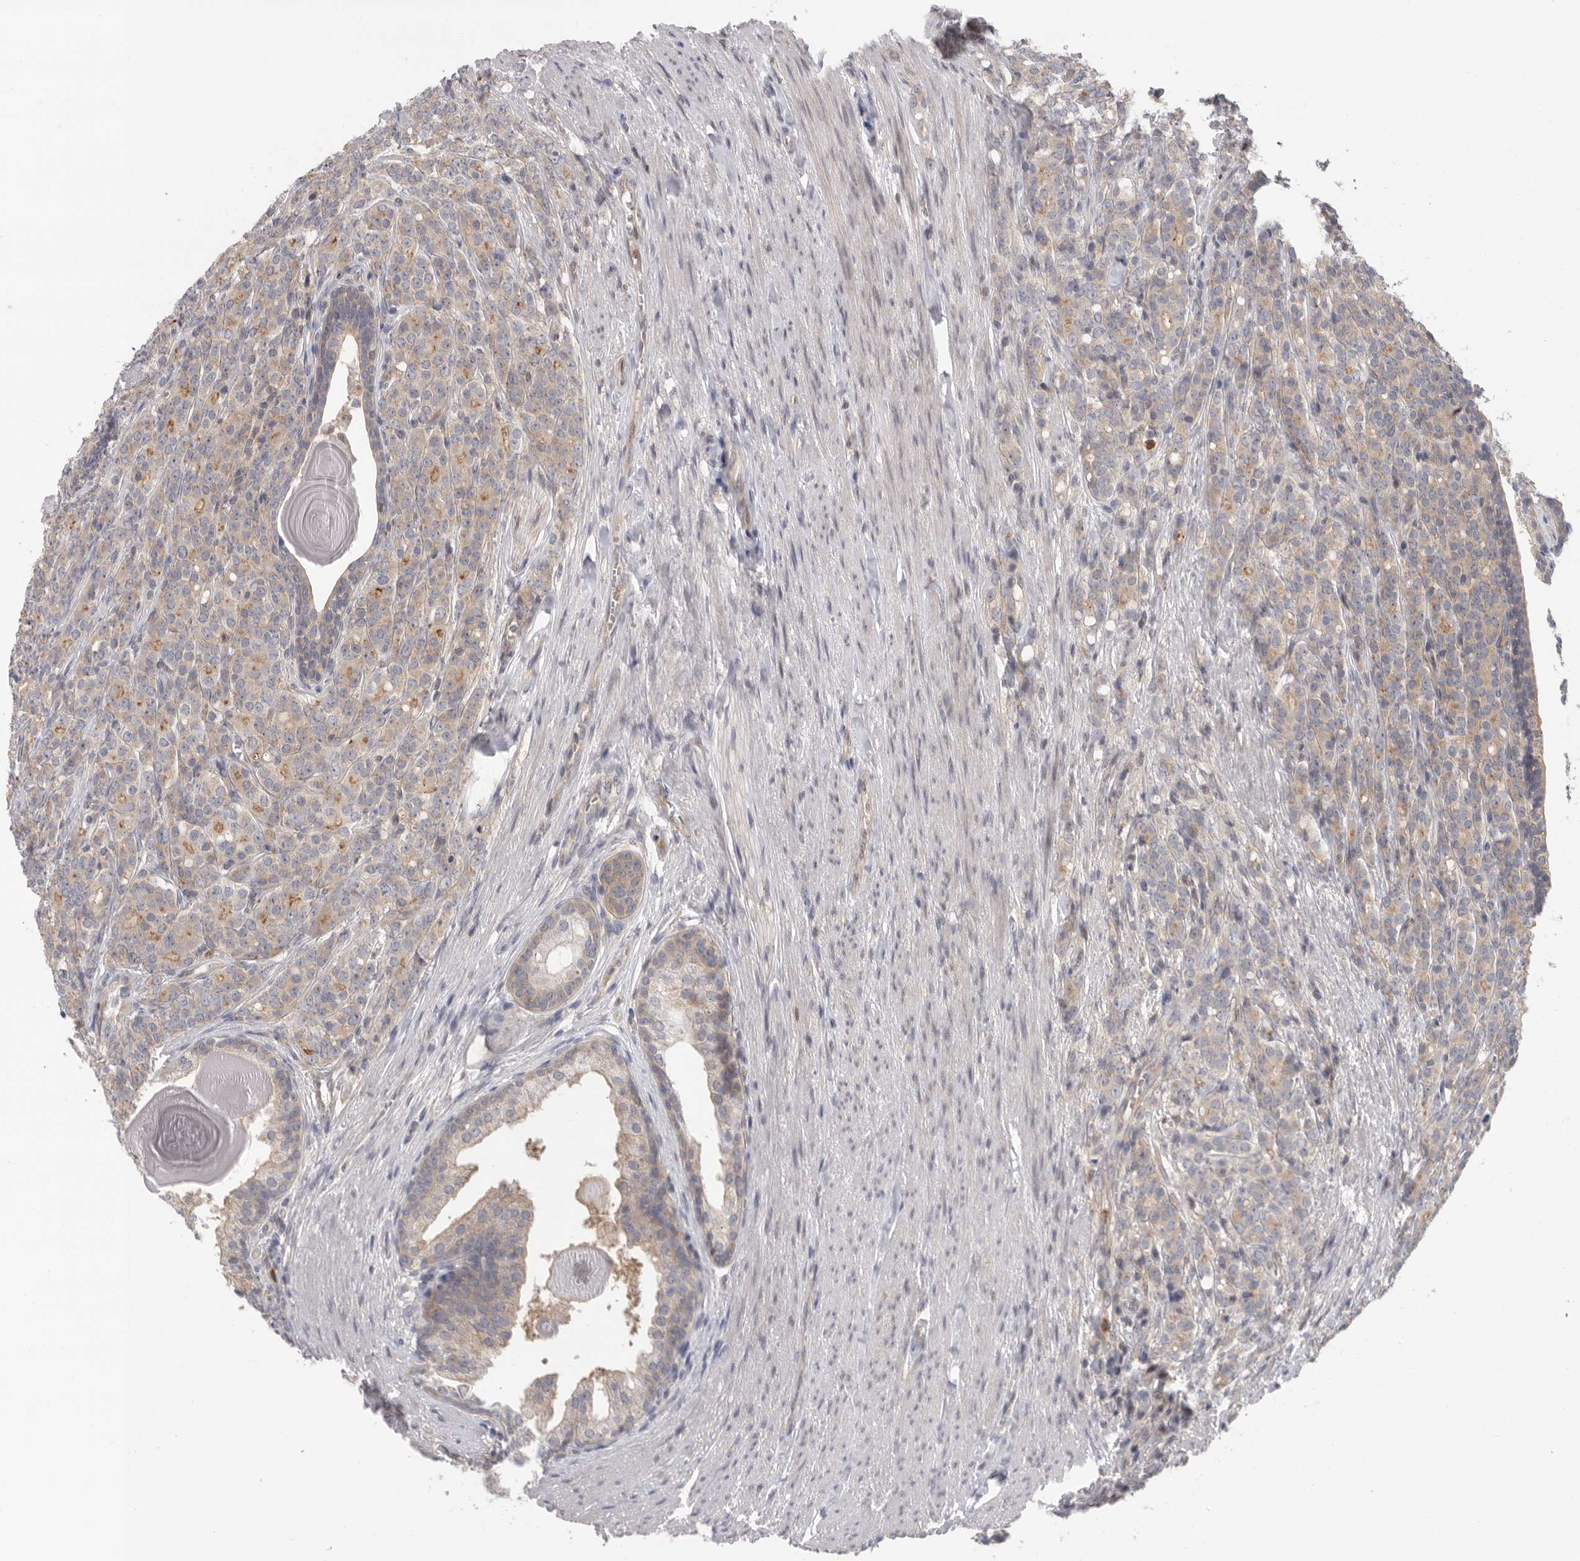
{"staining": {"intensity": "weak", "quantity": "25%-75%", "location": "cytoplasmic/membranous"}, "tissue": "prostate cancer", "cell_type": "Tumor cells", "image_type": "cancer", "snomed": [{"axis": "morphology", "description": "Adenocarcinoma, High grade"}, {"axis": "topography", "description": "Prostate"}], "caption": "Protein analysis of prostate high-grade adenocarcinoma tissue demonstrates weak cytoplasmic/membranous staining in approximately 25%-75% of tumor cells.", "gene": "KLK5", "patient": {"sex": "male", "age": 62}}